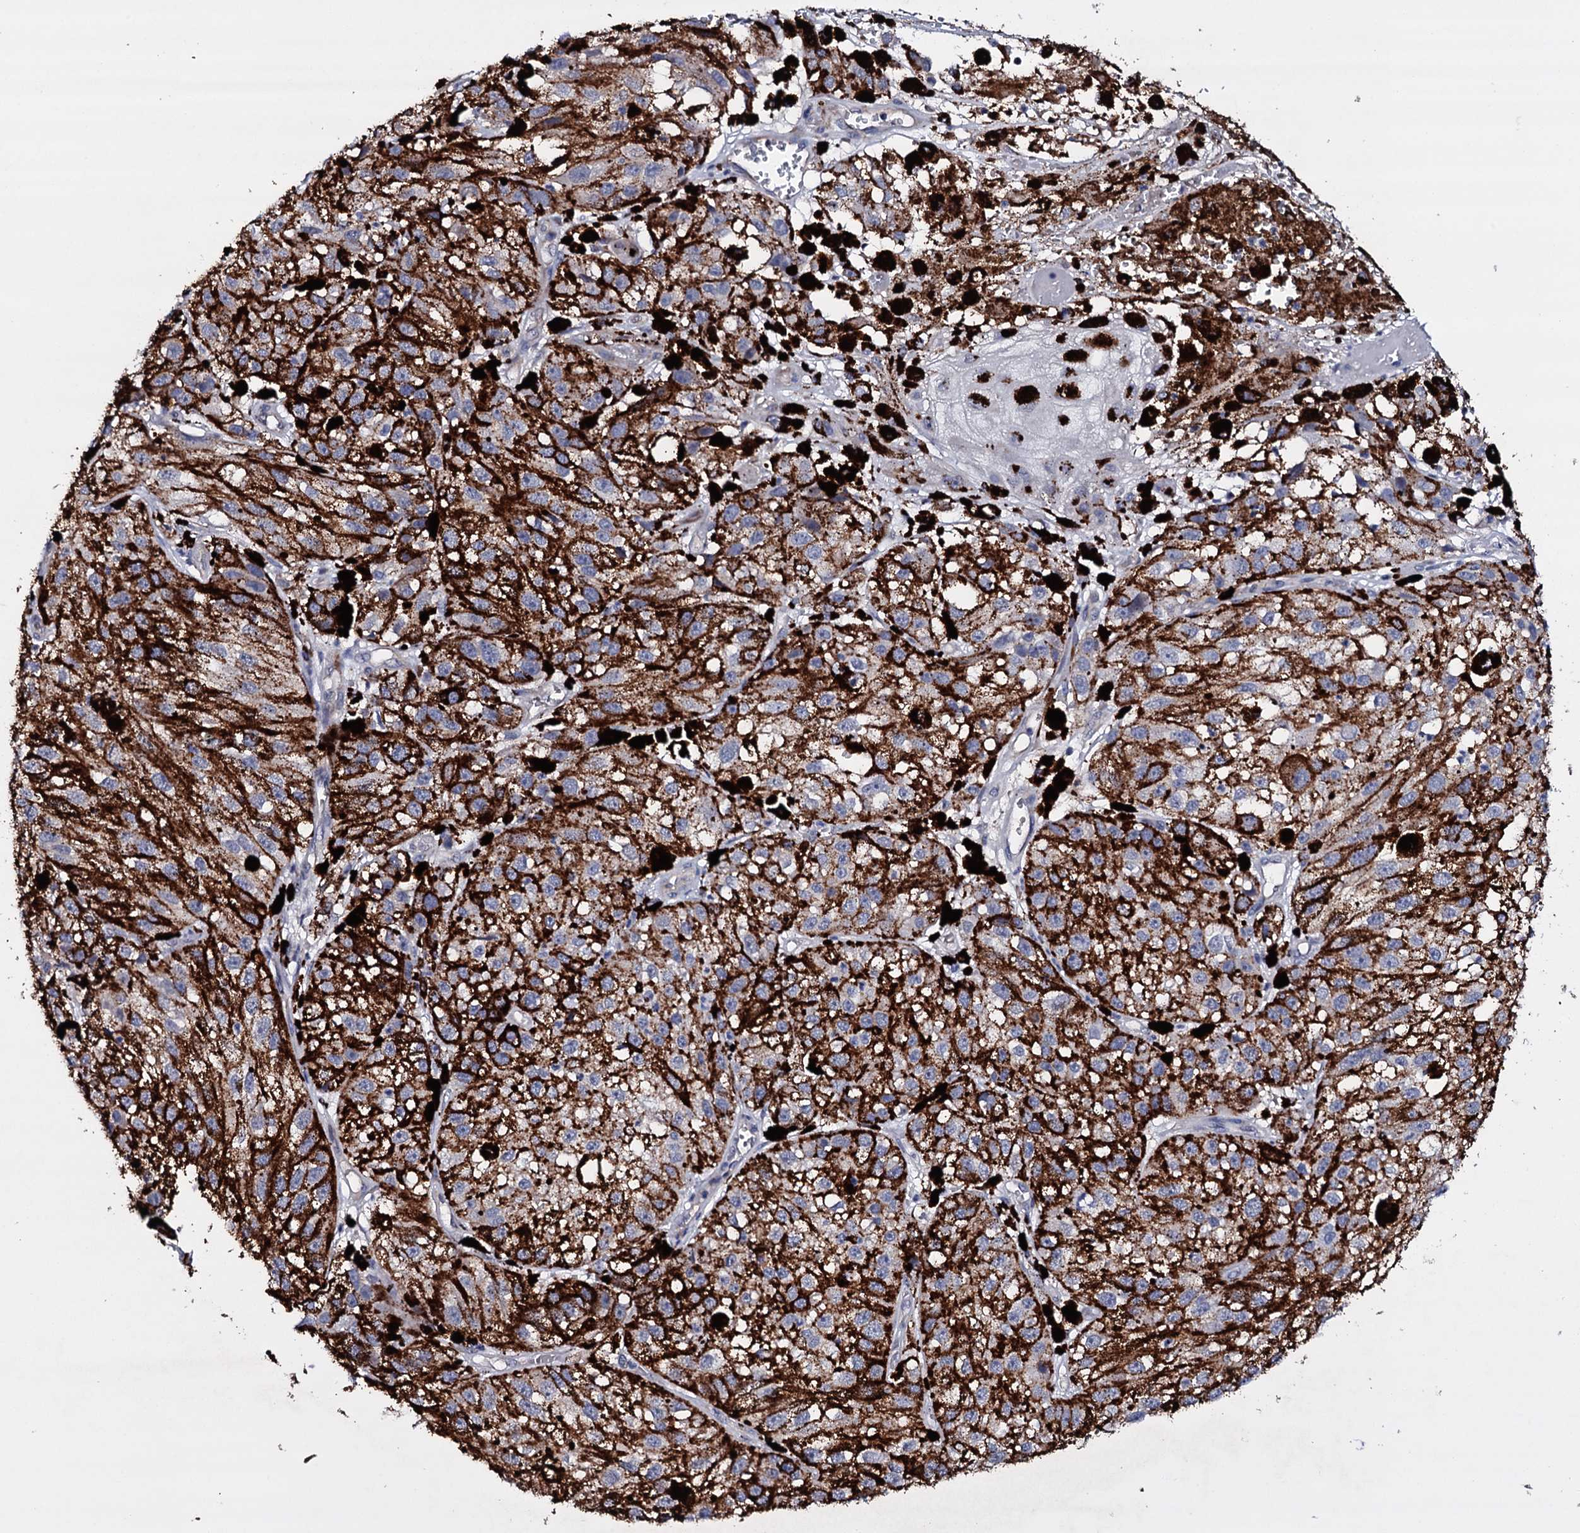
{"staining": {"intensity": "negative", "quantity": "none", "location": "none"}, "tissue": "melanoma", "cell_type": "Tumor cells", "image_type": "cancer", "snomed": [{"axis": "morphology", "description": "Malignant melanoma, NOS"}, {"axis": "topography", "description": "Skin"}], "caption": "Immunohistochemical staining of human melanoma reveals no significant expression in tumor cells.", "gene": "BCL2L14", "patient": {"sex": "male", "age": 88}}